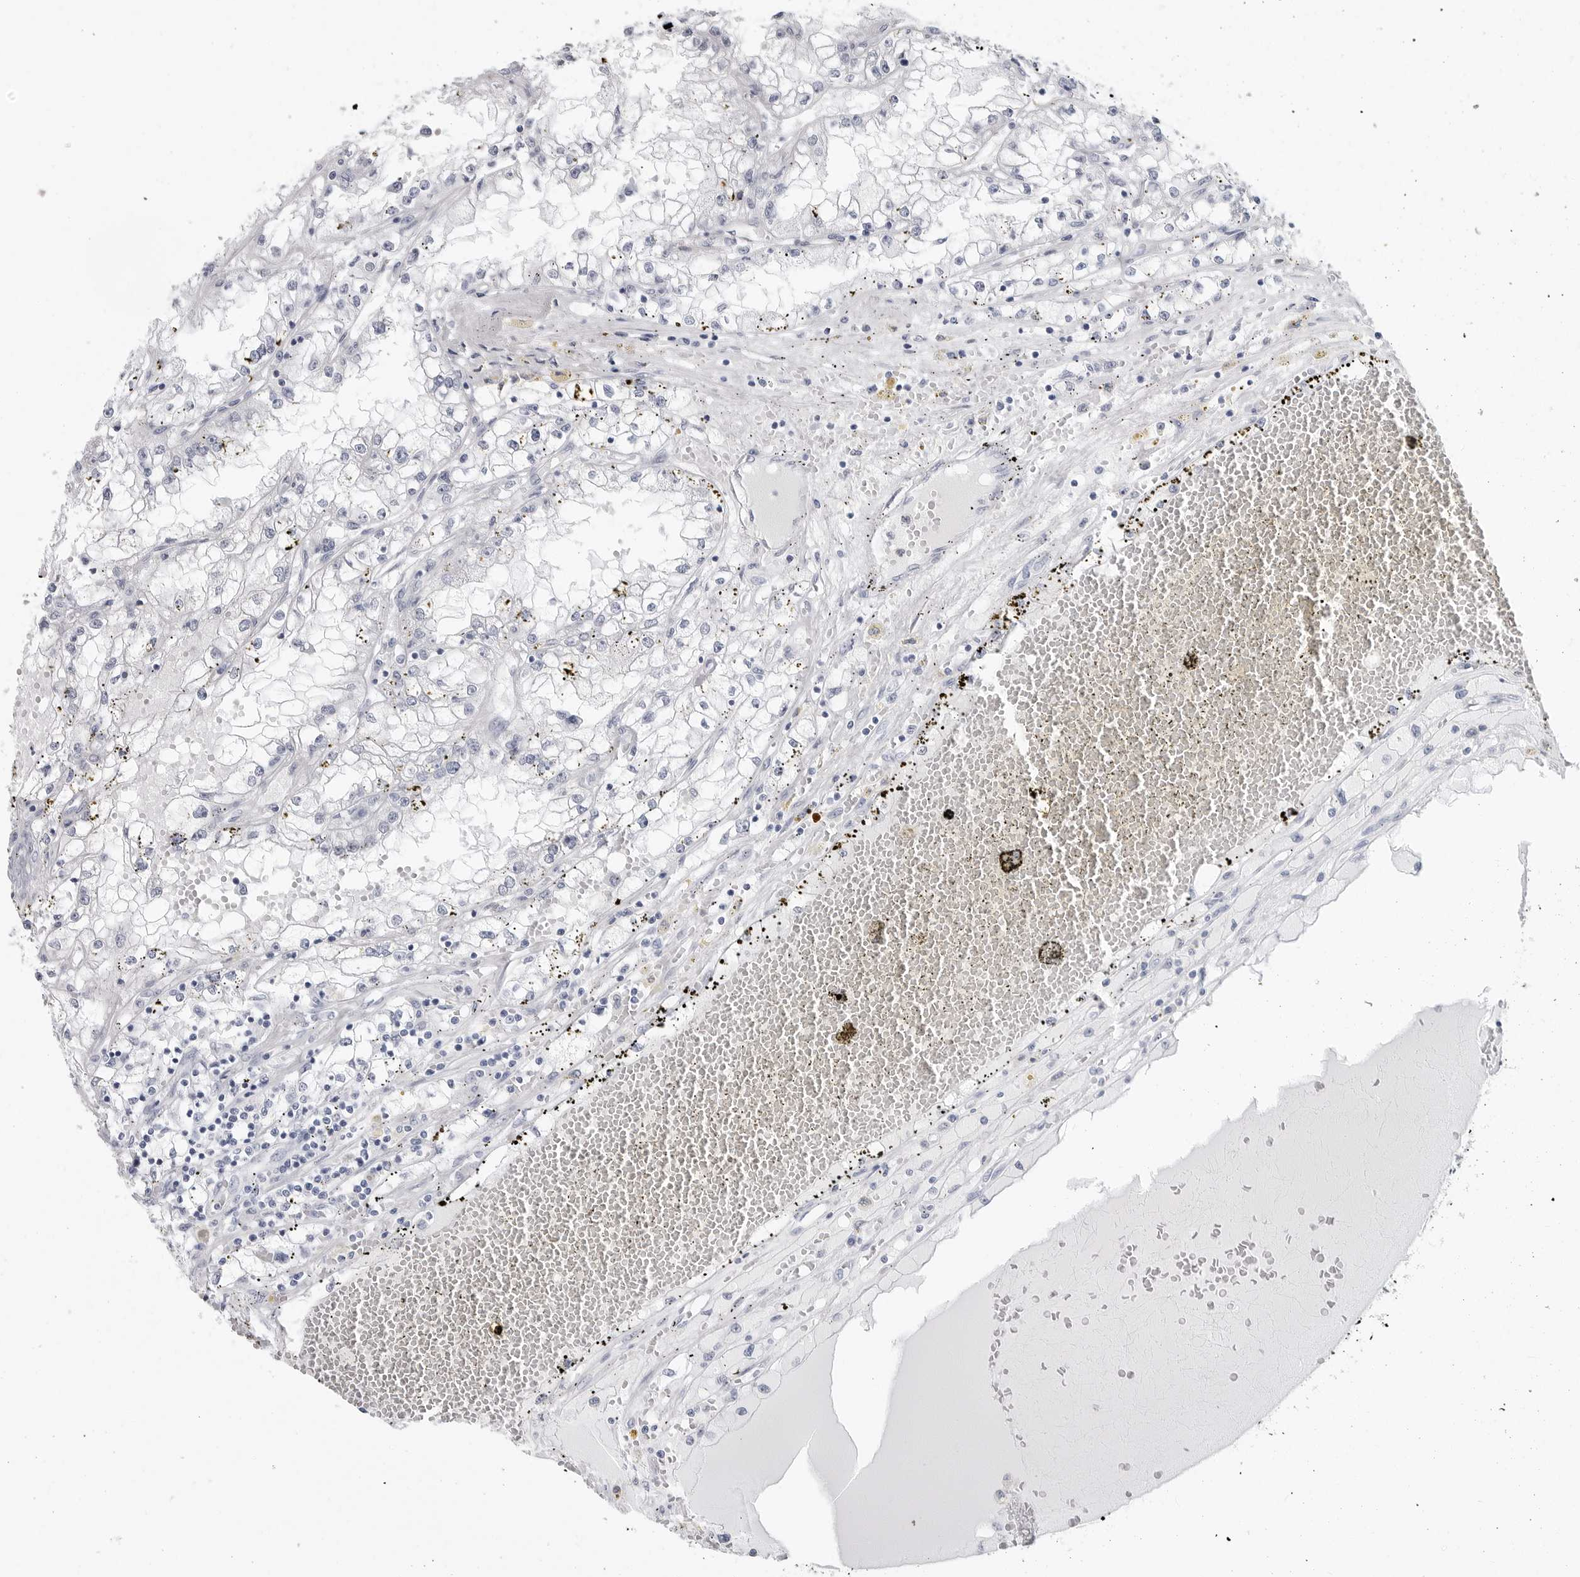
{"staining": {"intensity": "negative", "quantity": "none", "location": "none"}, "tissue": "renal cancer", "cell_type": "Tumor cells", "image_type": "cancer", "snomed": [{"axis": "morphology", "description": "Adenocarcinoma, NOS"}, {"axis": "topography", "description": "Kidney"}], "caption": "Immunohistochemical staining of renal adenocarcinoma shows no significant expression in tumor cells.", "gene": "CSH1", "patient": {"sex": "male", "age": 56}}